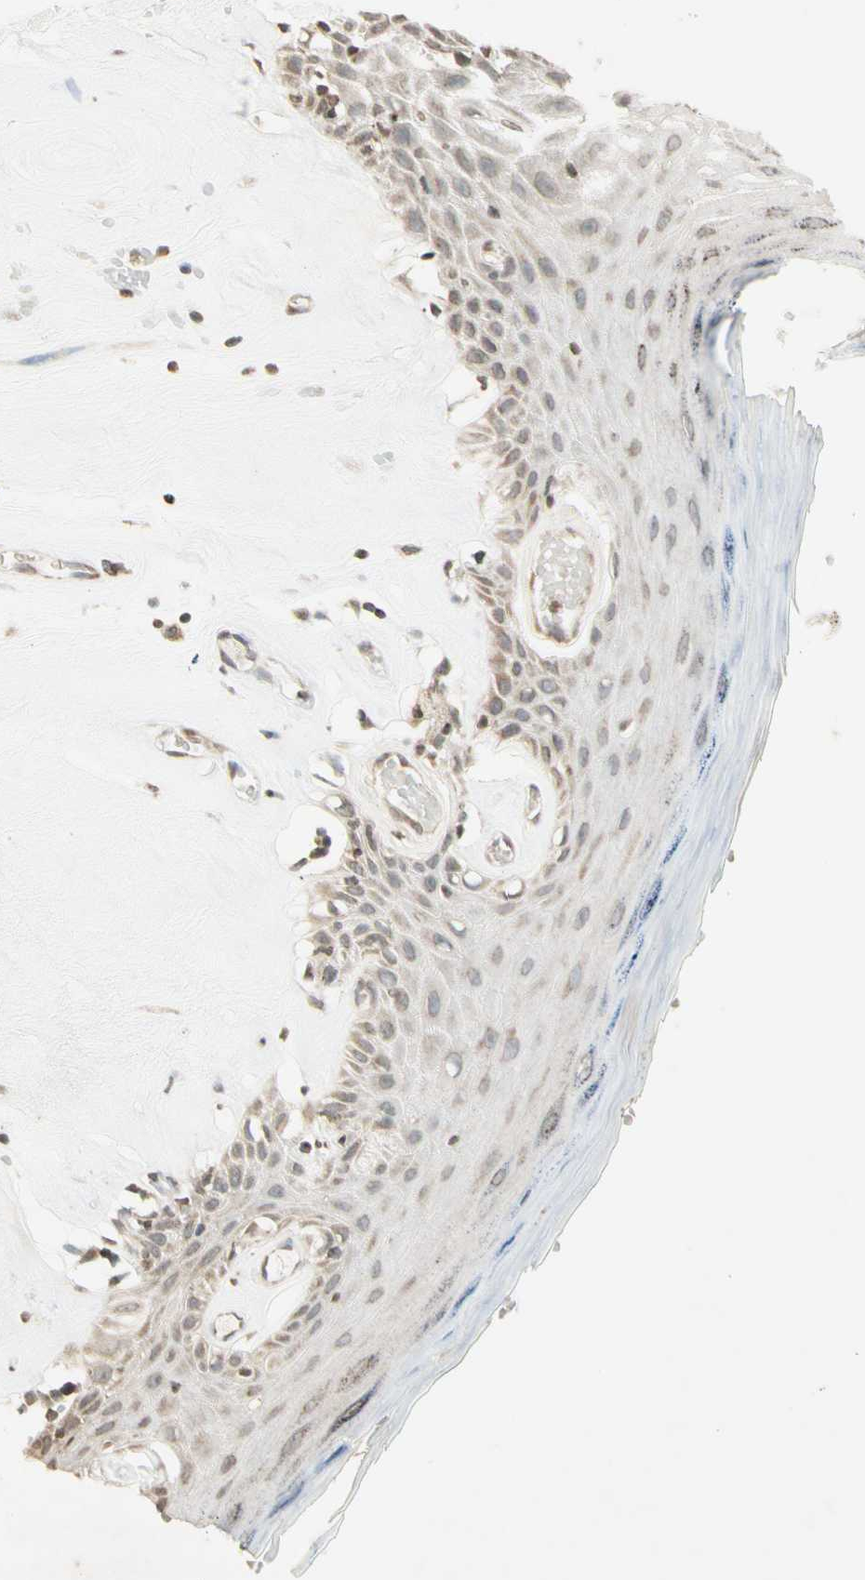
{"staining": {"intensity": "weak", "quantity": "25%-75%", "location": "cytoplasmic/membranous"}, "tissue": "skin", "cell_type": "Epidermal cells", "image_type": "normal", "snomed": [{"axis": "morphology", "description": "Normal tissue, NOS"}, {"axis": "morphology", "description": "Inflammation, NOS"}, {"axis": "topography", "description": "Vulva"}], "caption": "IHC micrograph of normal human skin stained for a protein (brown), which exhibits low levels of weak cytoplasmic/membranous positivity in about 25%-75% of epidermal cells.", "gene": "CCNI", "patient": {"sex": "female", "age": 84}}